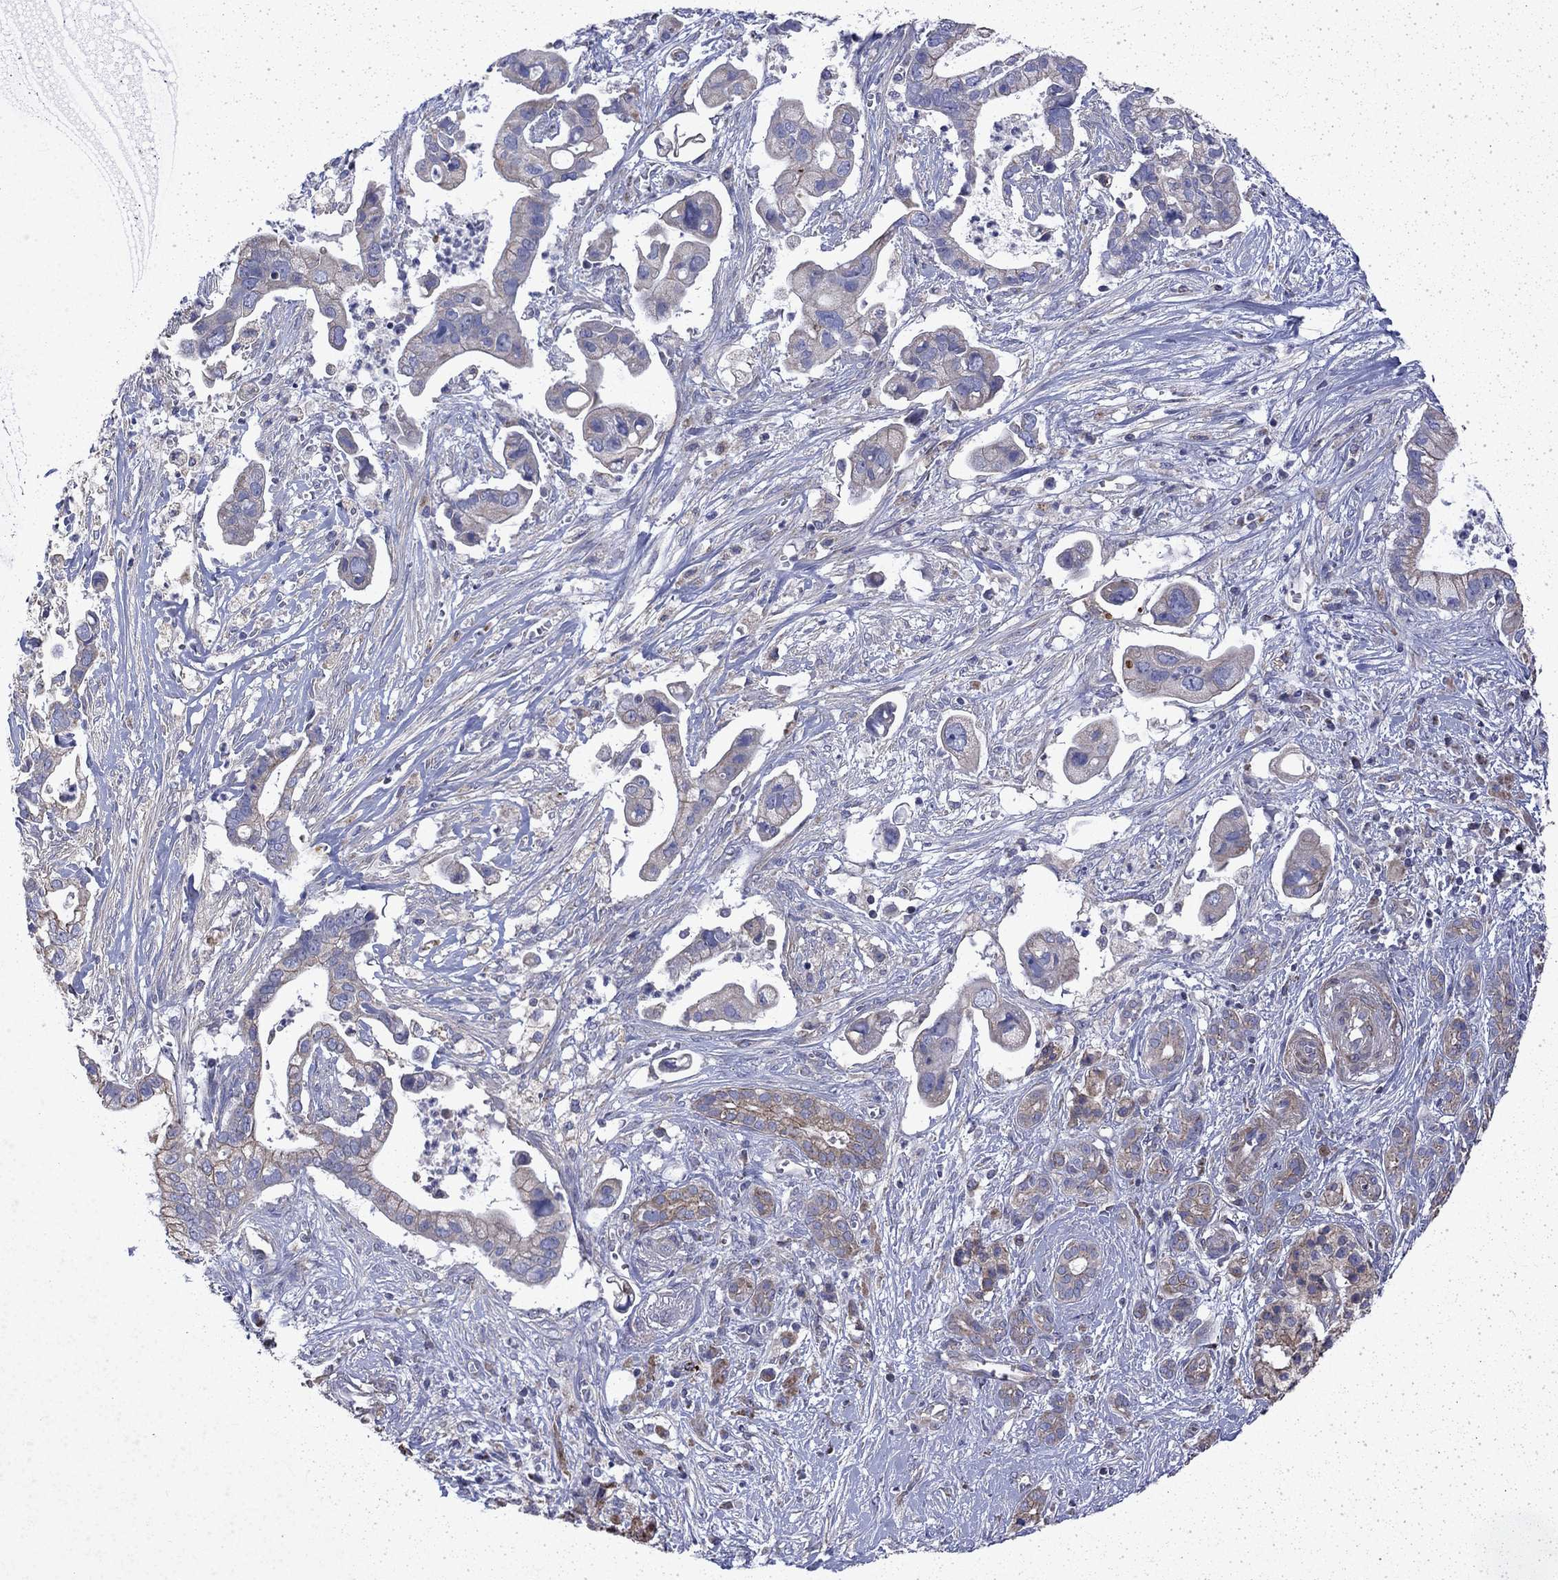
{"staining": {"intensity": "moderate", "quantity": "<25%", "location": "cytoplasmic/membranous"}, "tissue": "pancreatic cancer", "cell_type": "Tumor cells", "image_type": "cancer", "snomed": [{"axis": "morphology", "description": "Adenocarcinoma, NOS"}, {"axis": "topography", "description": "Pancreas"}], "caption": "Immunohistochemical staining of human pancreatic adenocarcinoma shows low levels of moderate cytoplasmic/membranous protein expression in approximately <25% of tumor cells.", "gene": "DTNA", "patient": {"sex": "male", "age": 61}}